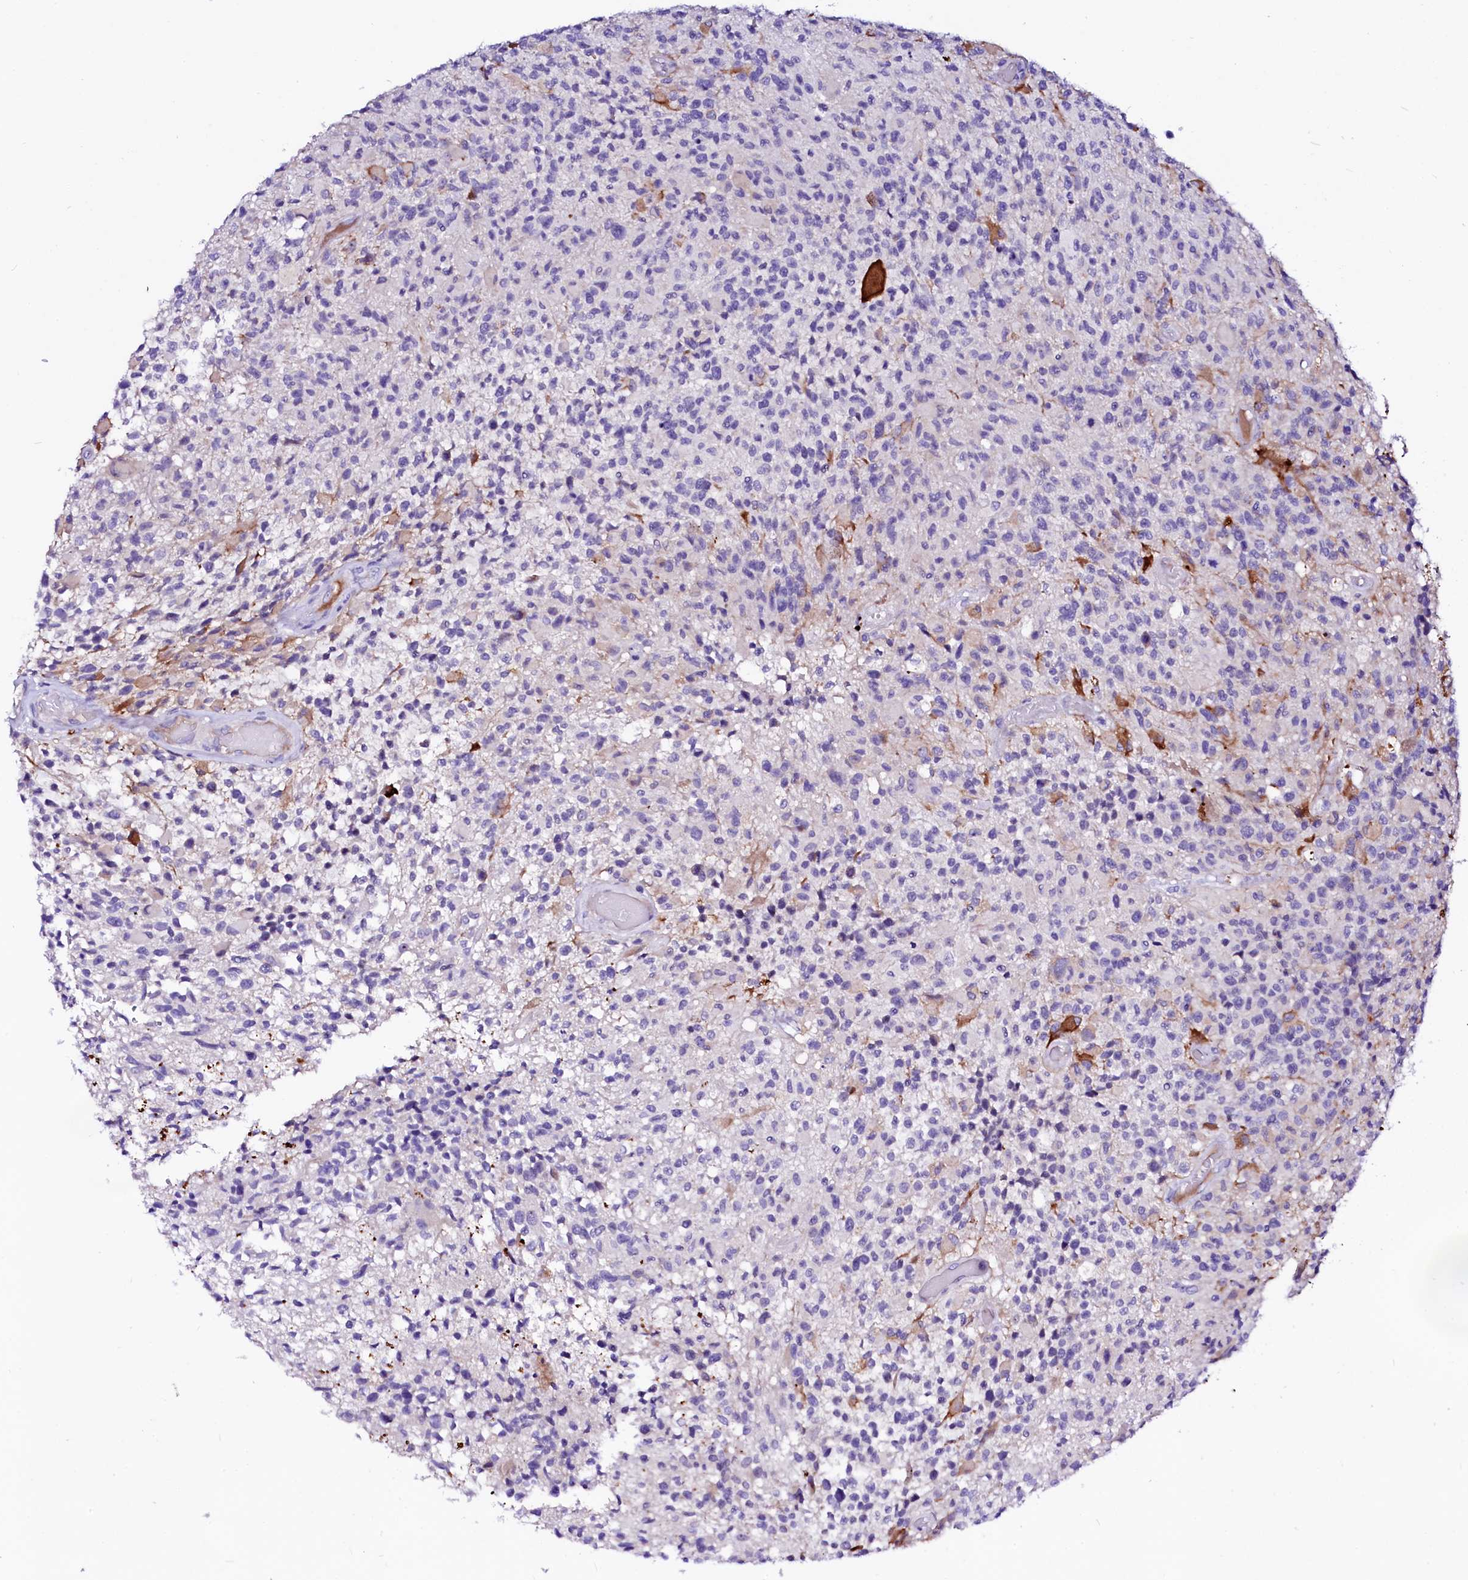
{"staining": {"intensity": "negative", "quantity": "none", "location": "none"}, "tissue": "glioma", "cell_type": "Tumor cells", "image_type": "cancer", "snomed": [{"axis": "morphology", "description": "Glioma, malignant, High grade"}, {"axis": "morphology", "description": "Glioblastoma, NOS"}, {"axis": "topography", "description": "Brain"}], "caption": "Immunohistochemistry histopathology image of glioma stained for a protein (brown), which reveals no staining in tumor cells.", "gene": "BTBD16", "patient": {"sex": "male", "age": 60}}